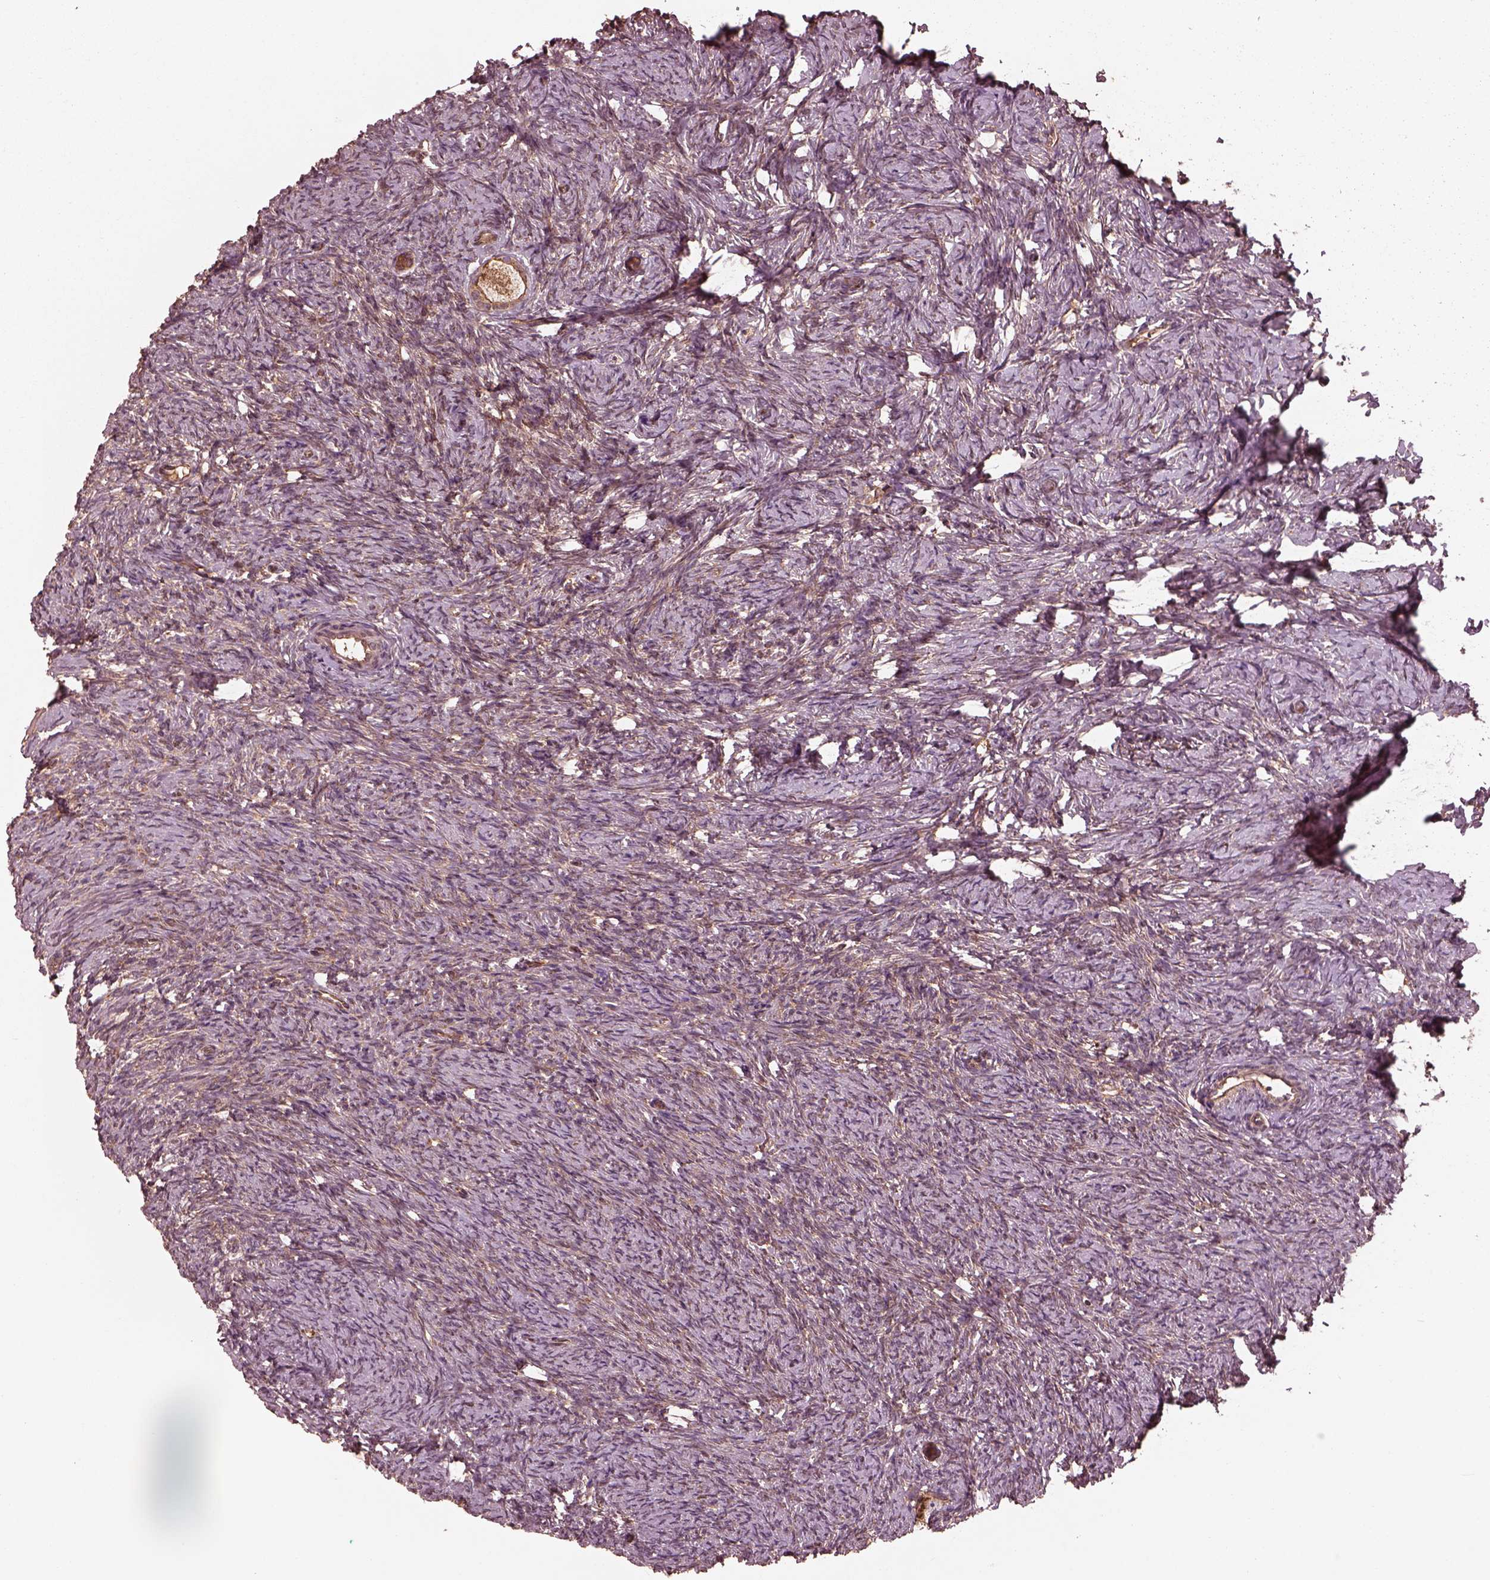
{"staining": {"intensity": "weak", "quantity": "25%-75%", "location": "cytoplasmic/membranous"}, "tissue": "ovary", "cell_type": "Follicle cells", "image_type": "normal", "snomed": [{"axis": "morphology", "description": "Normal tissue, NOS"}, {"axis": "topography", "description": "Ovary"}], "caption": "The photomicrograph reveals immunohistochemical staining of normal ovary. There is weak cytoplasmic/membranous staining is identified in about 25%-75% of follicle cells.", "gene": "PIK3R2", "patient": {"sex": "female", "age": 39}}